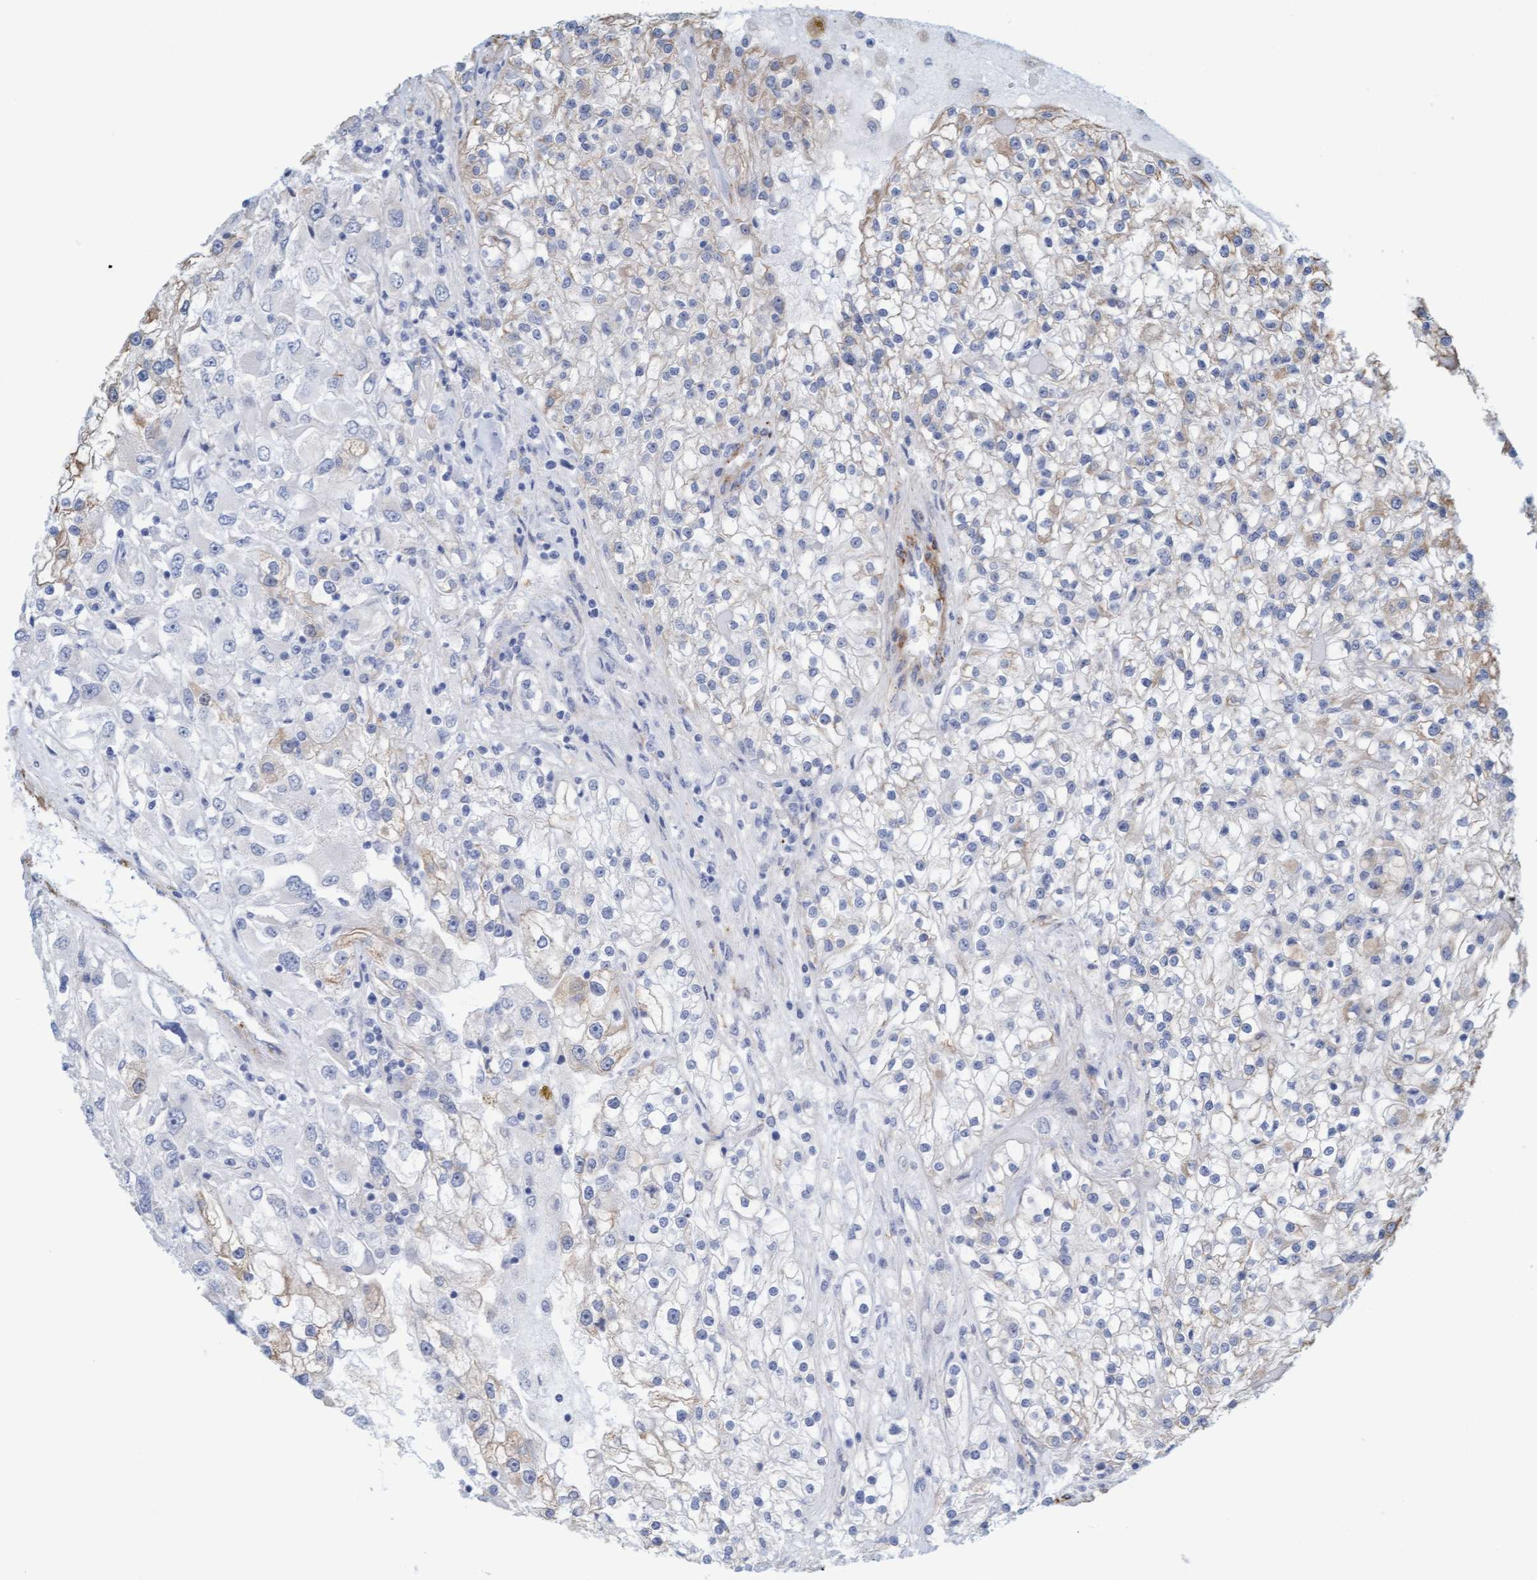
{"staining": {"intensity": "weak", "quantity": "<25%", "location": "cytoplasmic/membranous"}, "tissue": "renal cancer", "cell_type": "Tumor cells", "image_type": "cancer", "snomed": [{"axis": "morphology", "description": "Adenocarcinoma, NOS"}, {"axis": "topography", "description": "Kidney"}], "caption": "Tumor cells show no significant protein expression in renal cancer. (Stains: DAB (3,3'-diaminobenzidine) IHC with hematoxylin counter stain, Microscopy: brightfield microscopy at high magnification).", "gene": "MAP1B", "patient": {"sex": "female", "age": 52}}